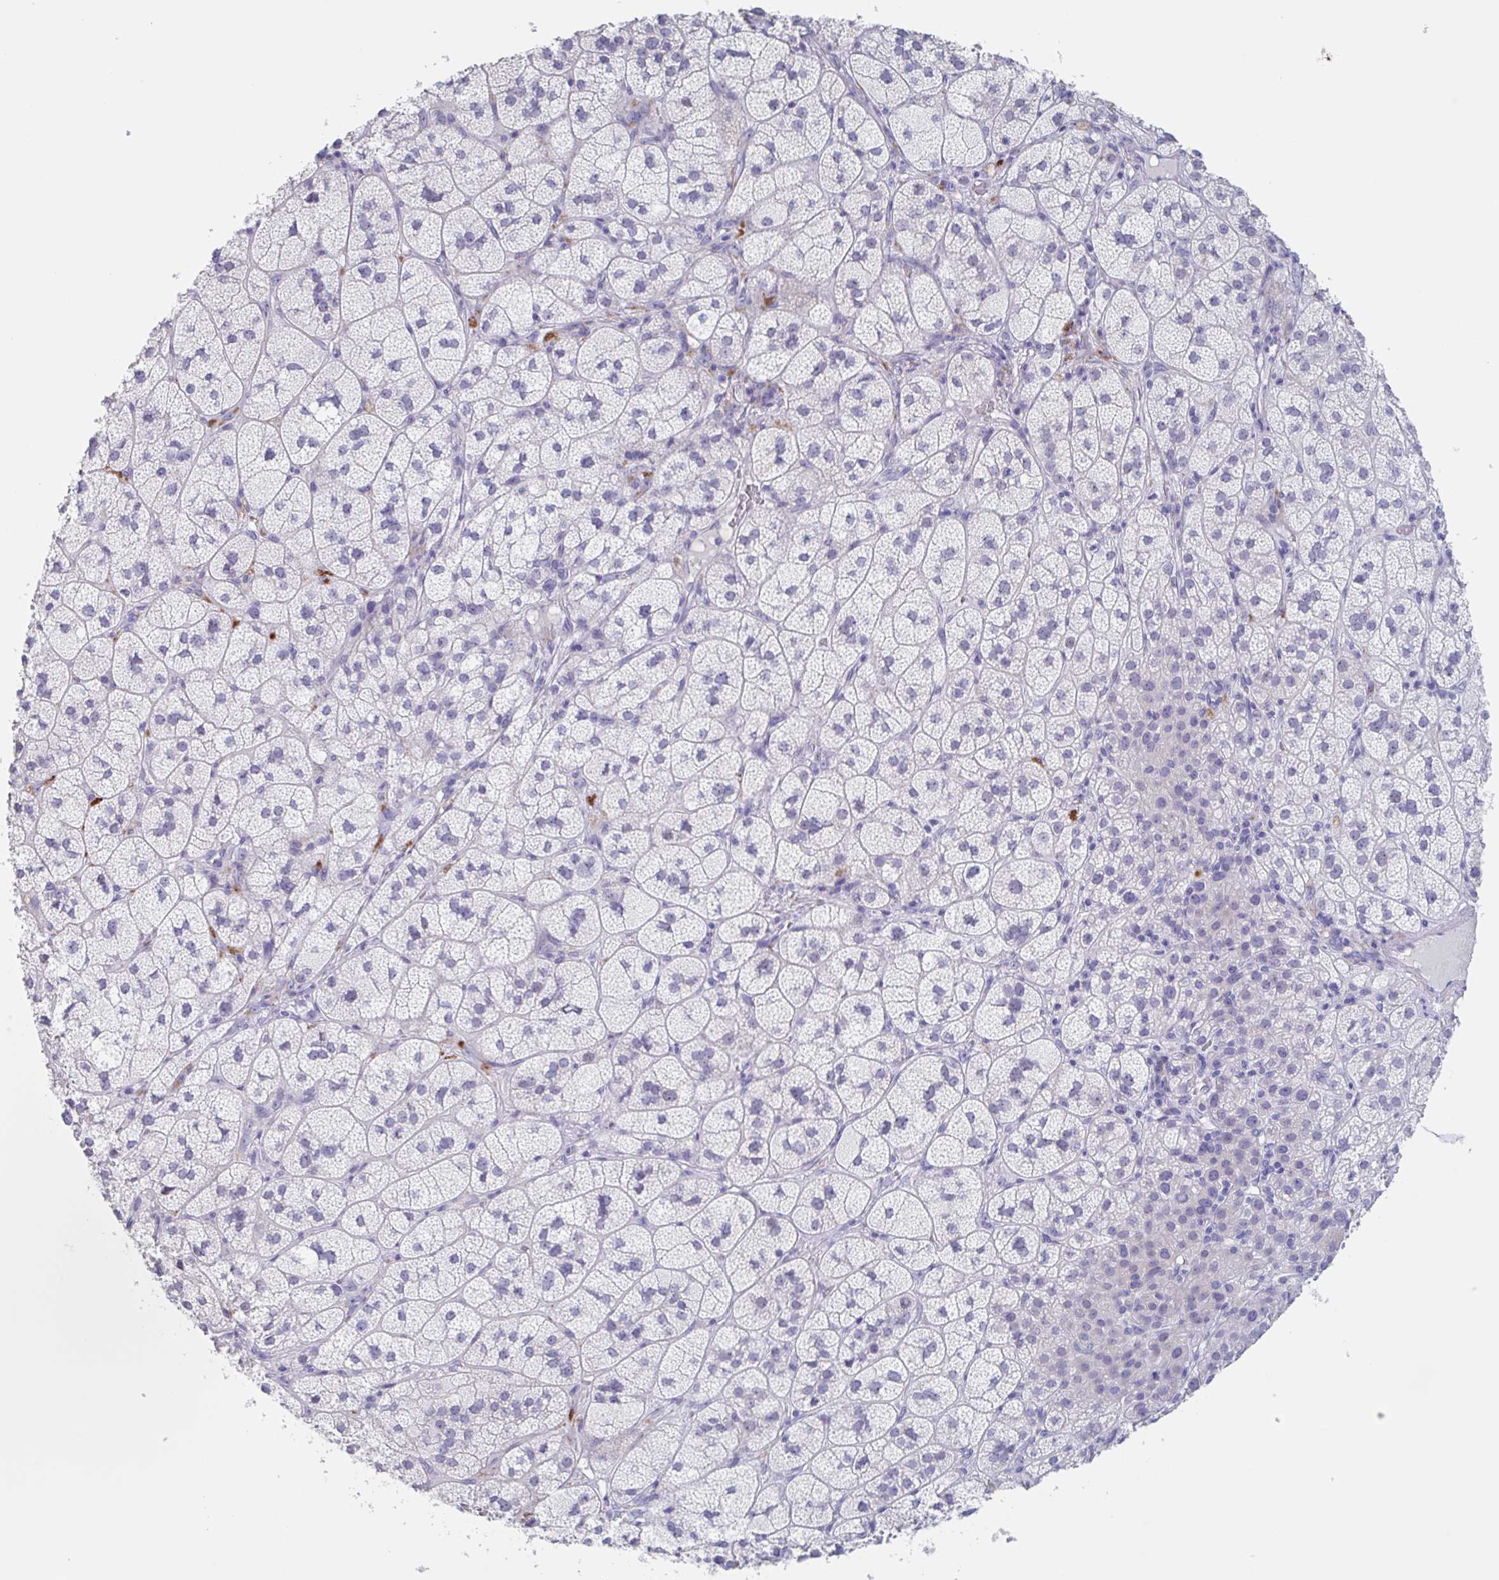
{"staining": {"intensity": "weak", "quantity": "<25%", "location": "cytoplasmic/membranous,nuclear"}, "tissue": "adrenal gland", "cell_type": "Glandular cells", "image_type": "normal", "snomed": [{"axis": "morphology", "description": "Normal tissue, NOS"}, {"axis": "topography", "description": "Adrenal gland"}], "caption": "Immunohistochemical staining of unremarkable human adrenal gland exhibits no significant positivity in glandular cells.", "gene": "NOXRED1", "patient": {"sex": "female", "age": 60}}